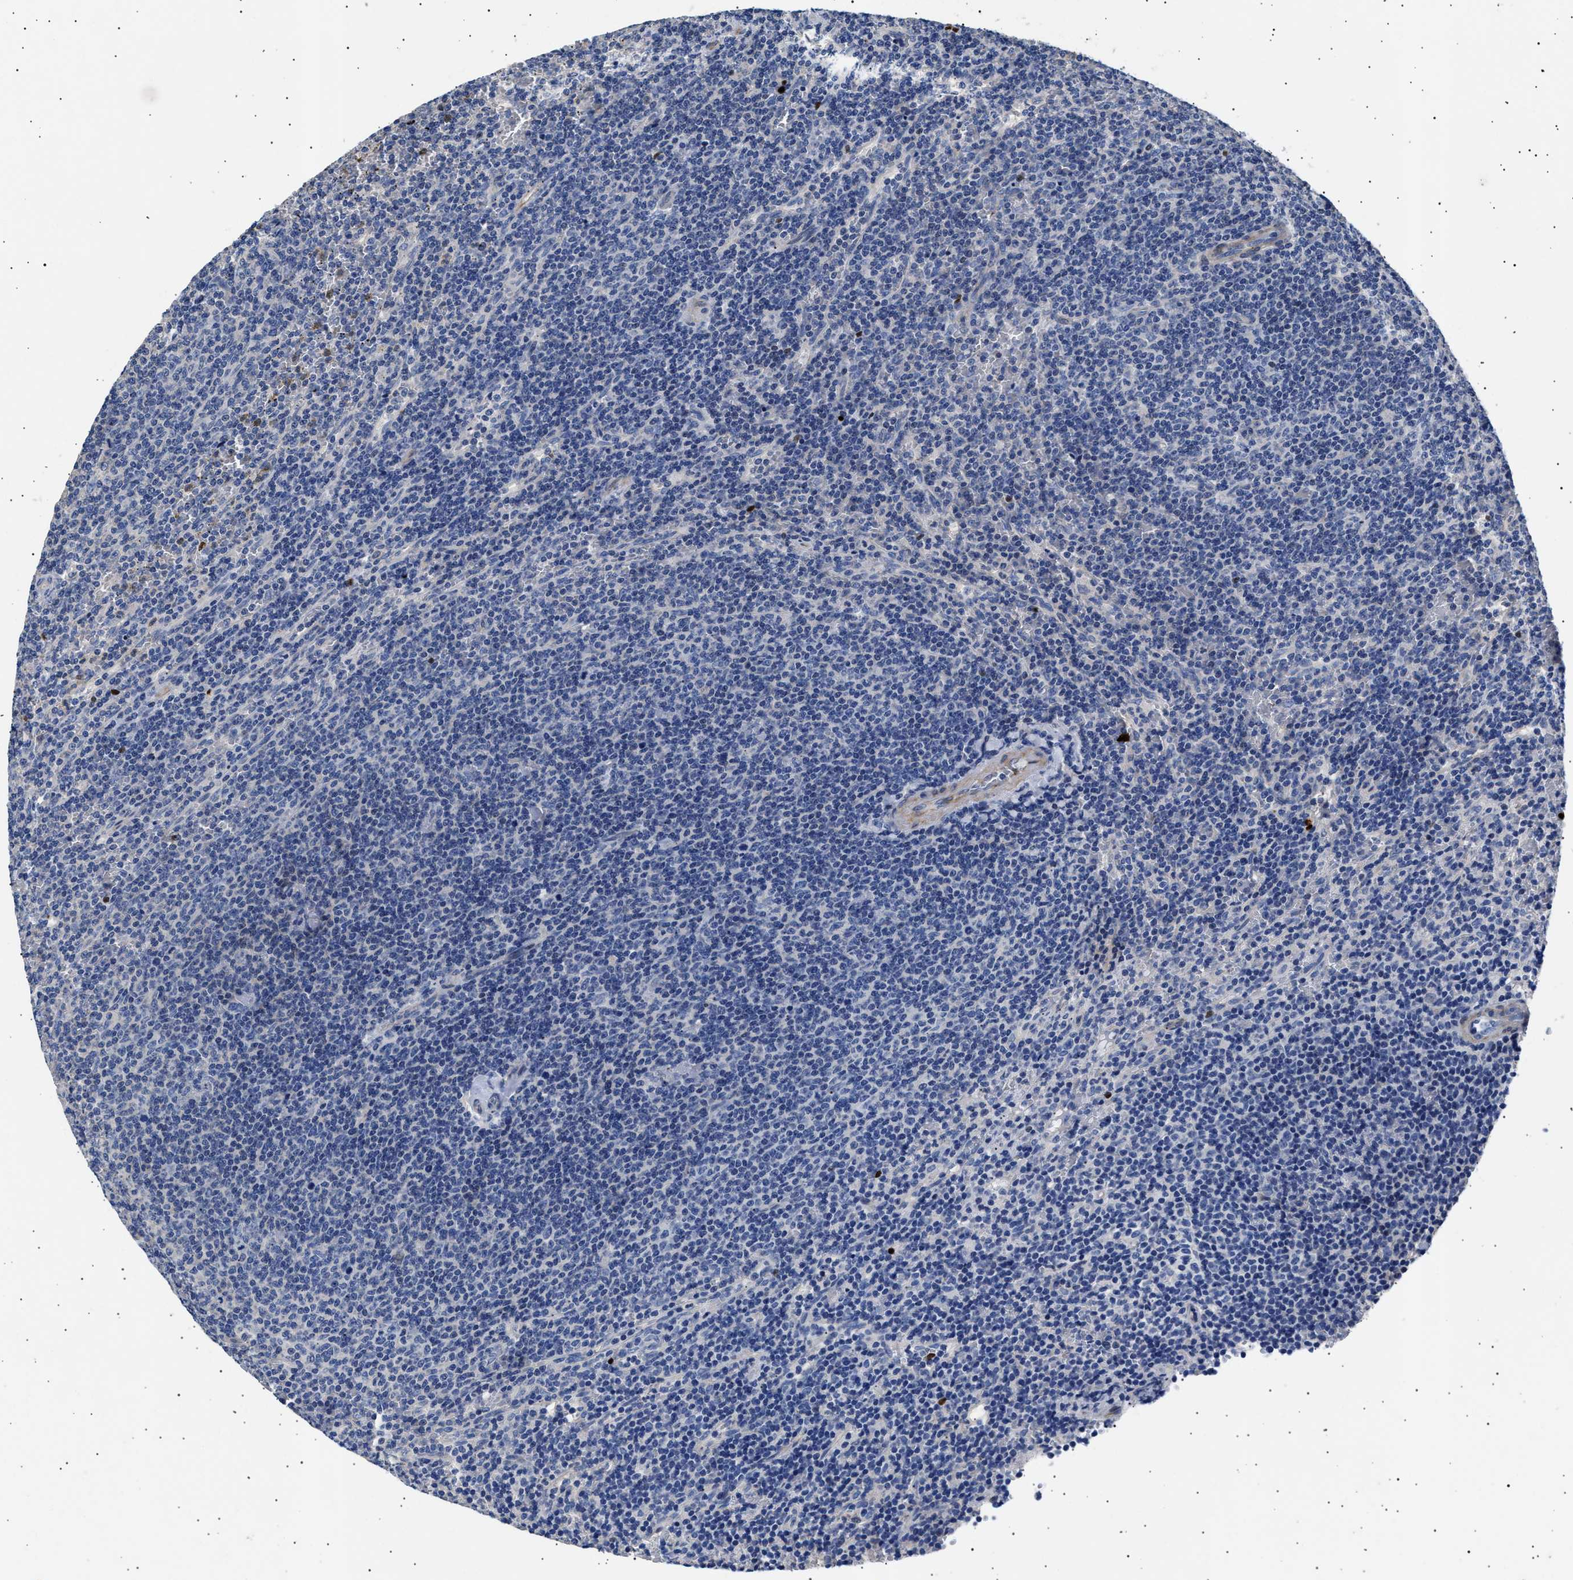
{"staining": {"intensity": "negative", "quantity": "none", "location": "none"}, "tissue": "lymphoma", "cell_type": "Tumor cells", "image_type": "cancer", "snomed": [{"axis": "morphology", "description": "Malignant lymphoma, non-Hodgkin's type, Low grade"}, {"axis": "topography", "description": "Spleen"}], "caption": "High magnification brightfield microscopy of lymphoma stained with DAB (3,3'-diaminobenzidine) (brown) and counterstained with hematoxylin (blue): tumor cells show no significant expression.", "gene": "HEMGN", "patient": {"sex": "female", "age": 50}}